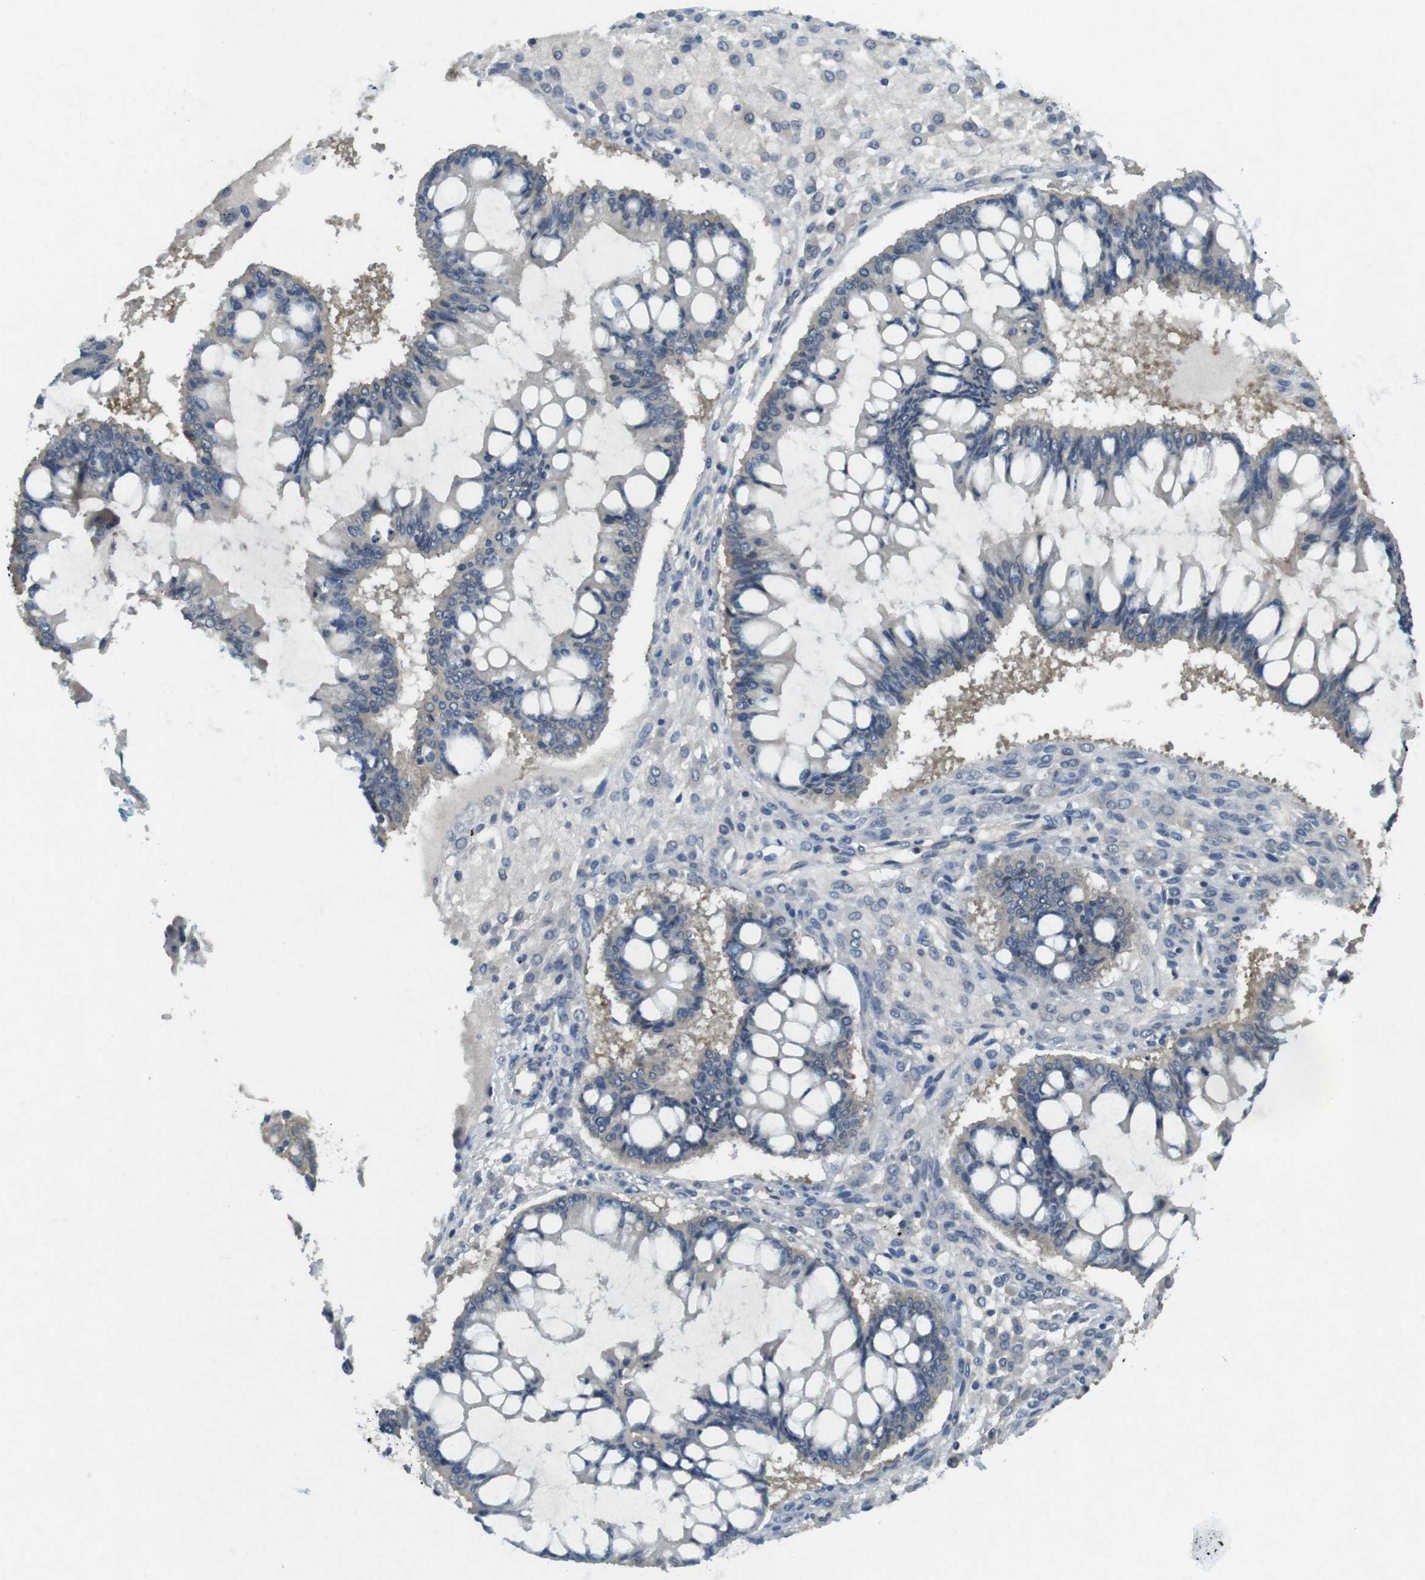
{"staining": {"intensity": "negative", "quantity": "none", "location": "none"}, "tissue": "ovarian cancer", "cell_type": "Tumor cells", "image_type": "cancer", "snomed": [{"axis": "morphology", "description": "Cystadenocarcinoma, mucinous, NOS"}, {"axis": "topography", "description": "Ovary"}], "caption": "This is an immunohistochemistry (IHC) image of mucinous cystadenocarcinoma (ovarian). There is no staining in tumor cells.", "gene": "SUGT1", "patient": {"sex": "female", "age": 73}}